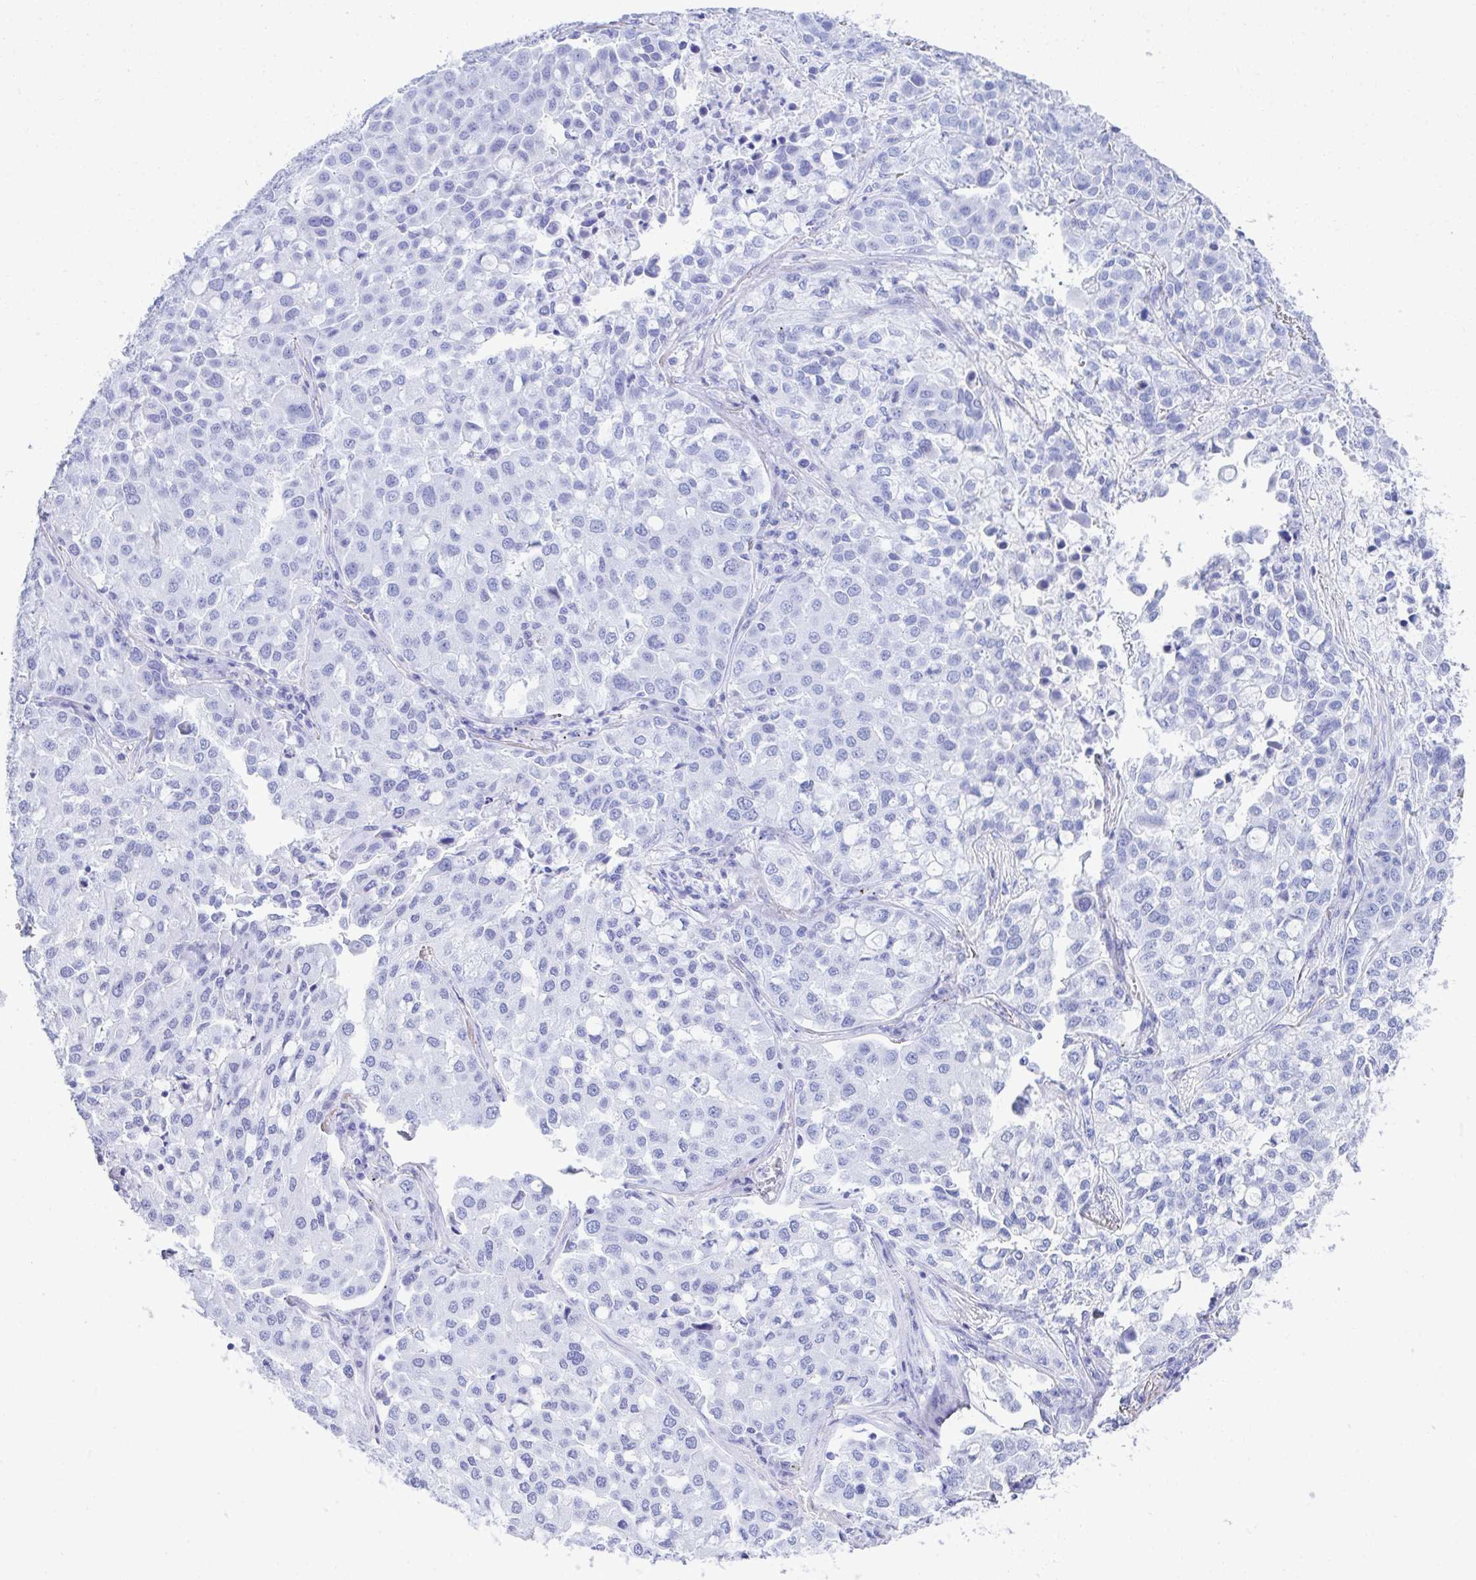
{"staining": {"intensity": "negative", "quantity": "none", "location": "none"}, "tissue": "lung cancer", "cell_type": "Tumor cells", "image_type": "cancer", "snomed": [{"axis": "morphology", "description": "Adenocarcinoma, NOS"}, {"axis": "morphology", "description": "Adenocarcinoma, metastatic, NOS"}, {"axis": "topography", "description": "Lymph node"}, {"axis": "topography", "description": "Lung"}], "caption": "Immunohistochemical staining of lung cancer (metastatic adenocarcinoma) shows no significant positivity in tumor cells.", "gene": "CD7", "patient": {"sex": "female", "age": 65}}